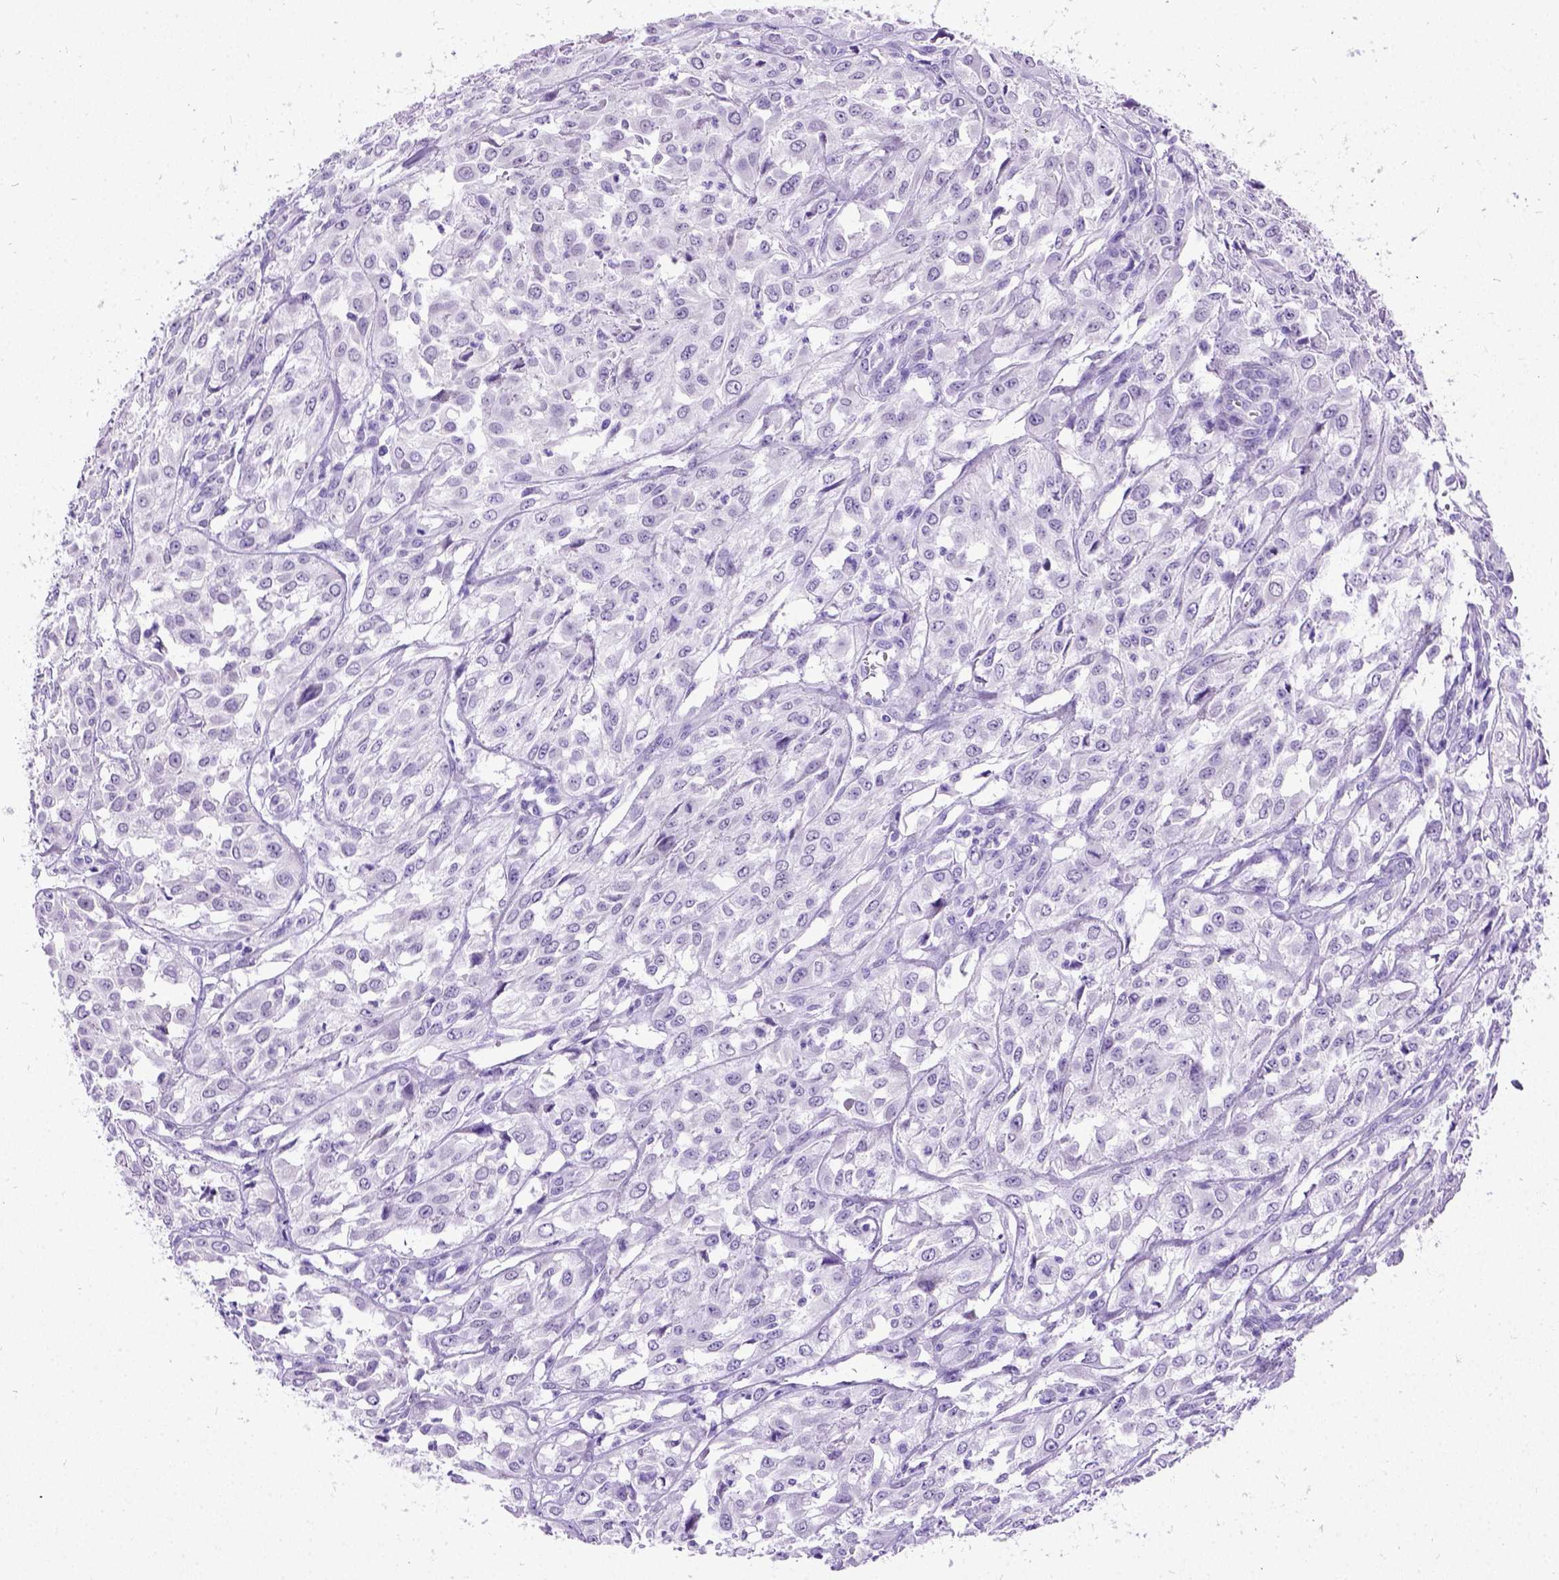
{"staining": {"intensity": "negative", "quantity": "none", "location": "none"}, "tissue": "urothelial cancer", "cell_type": "Tumor cells", "image_type": "cancer", "snomed": [{"axis": "morphology", "description": "Urothelial carcinoma, High grade"}, {"axis": "topography", "description": "Urinary bladder"}], "caption": "IHC of urothelial cancer exhibits no positivity in tumor cells. (Immunohistochemistry (ihc), brightfield microscopy, high magnification).", "gene": "NEUROD4", "patient": {"sex": "male", "age": 67}}